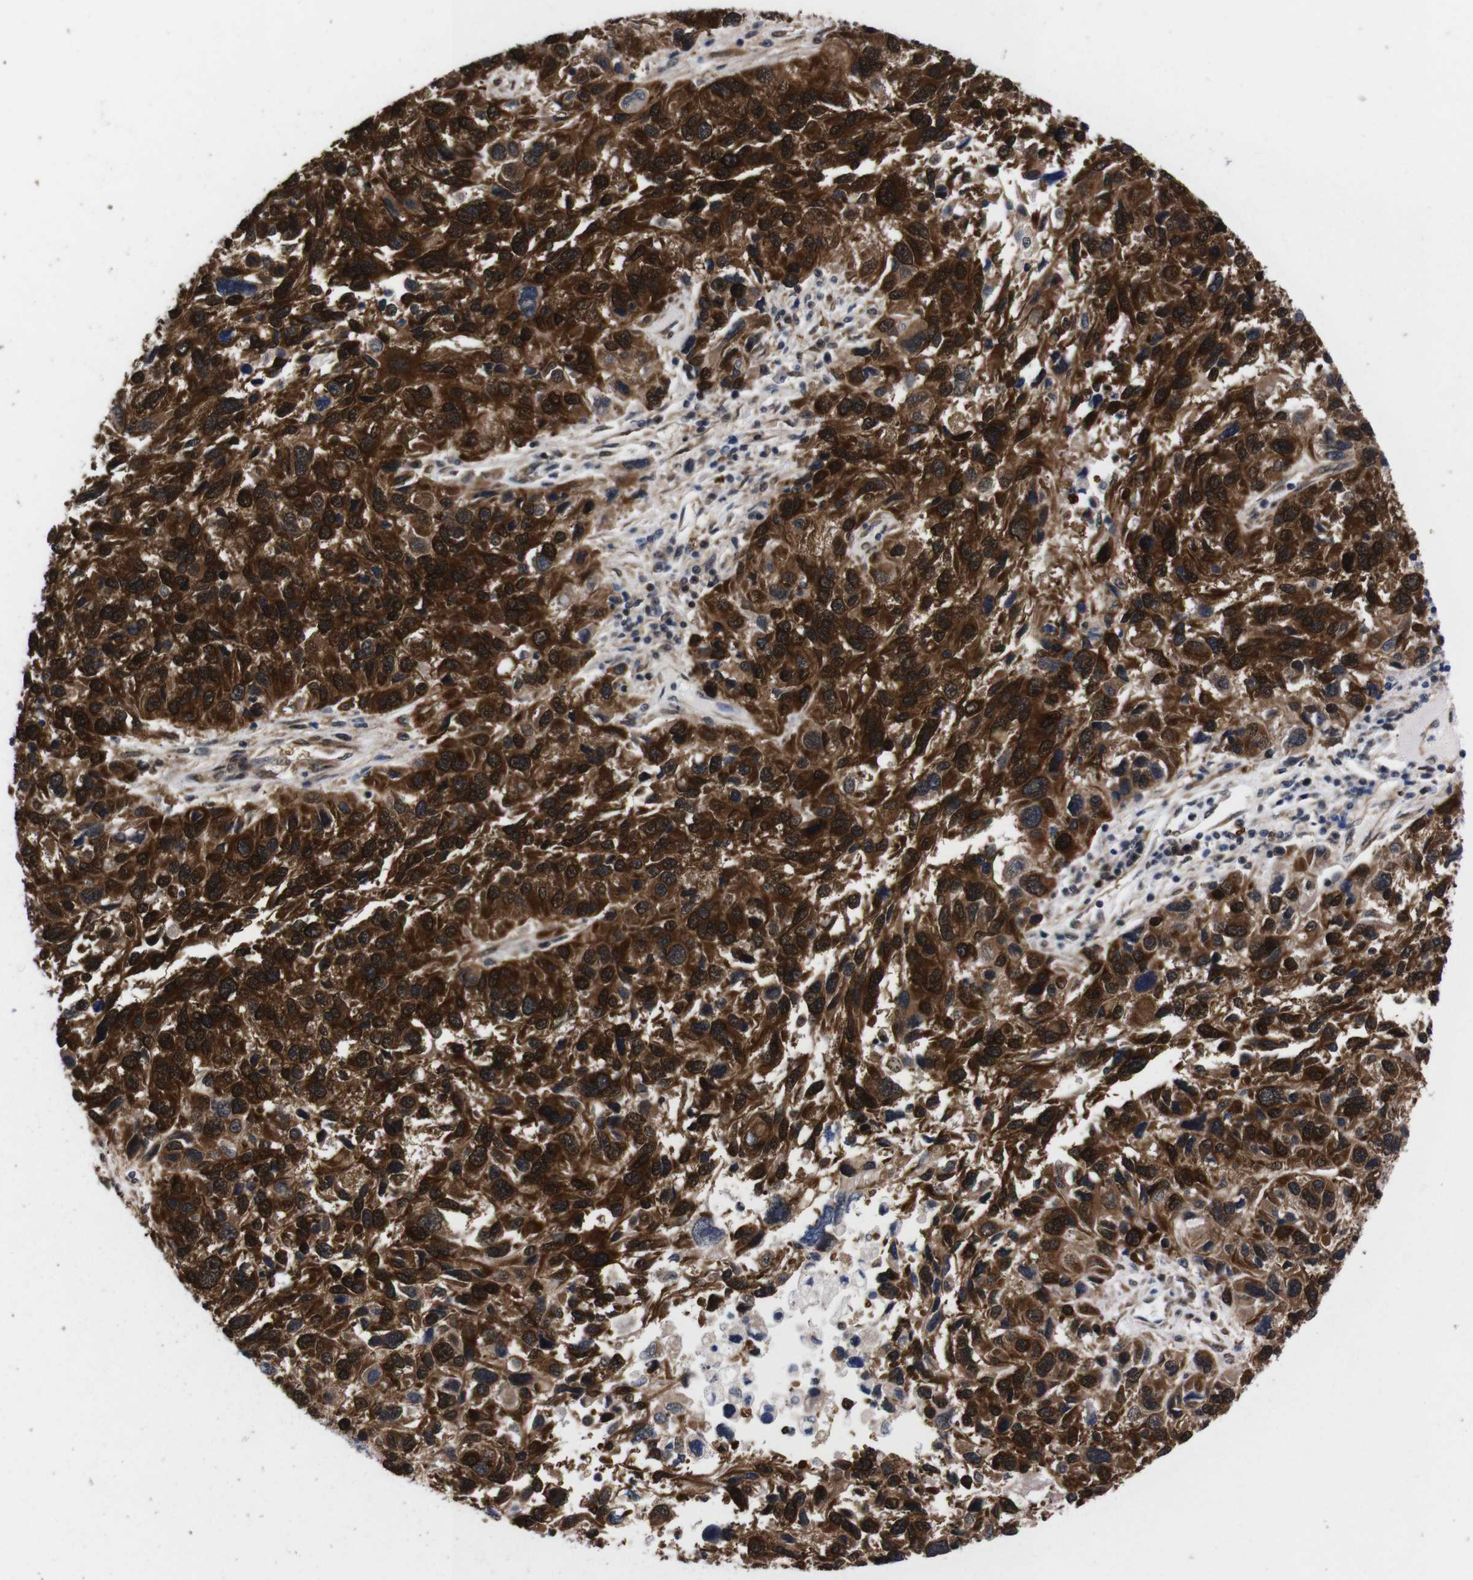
{"staining": {"intensity": "strong", "quantity": ">75%", "location": "cytoplasmic/membranous,nuclear"}, "tissue": "melanoma", "cell_type": "Tumor cells", "image_type": "cancer", "snomed": [{"axis": "morphology", "description": "Malignant melanoma, NOS"}, {"axis": "topography", "description": "Skin"}], "caption": "Human malignant melanoma stained for a protein (brown) displays strong cytoplasmic/membranous and nuclear positive positivity in approximately >75% of tumor cells.", "gene": "UBQLN2", "patient": {"sex": "male", "age": 53}}